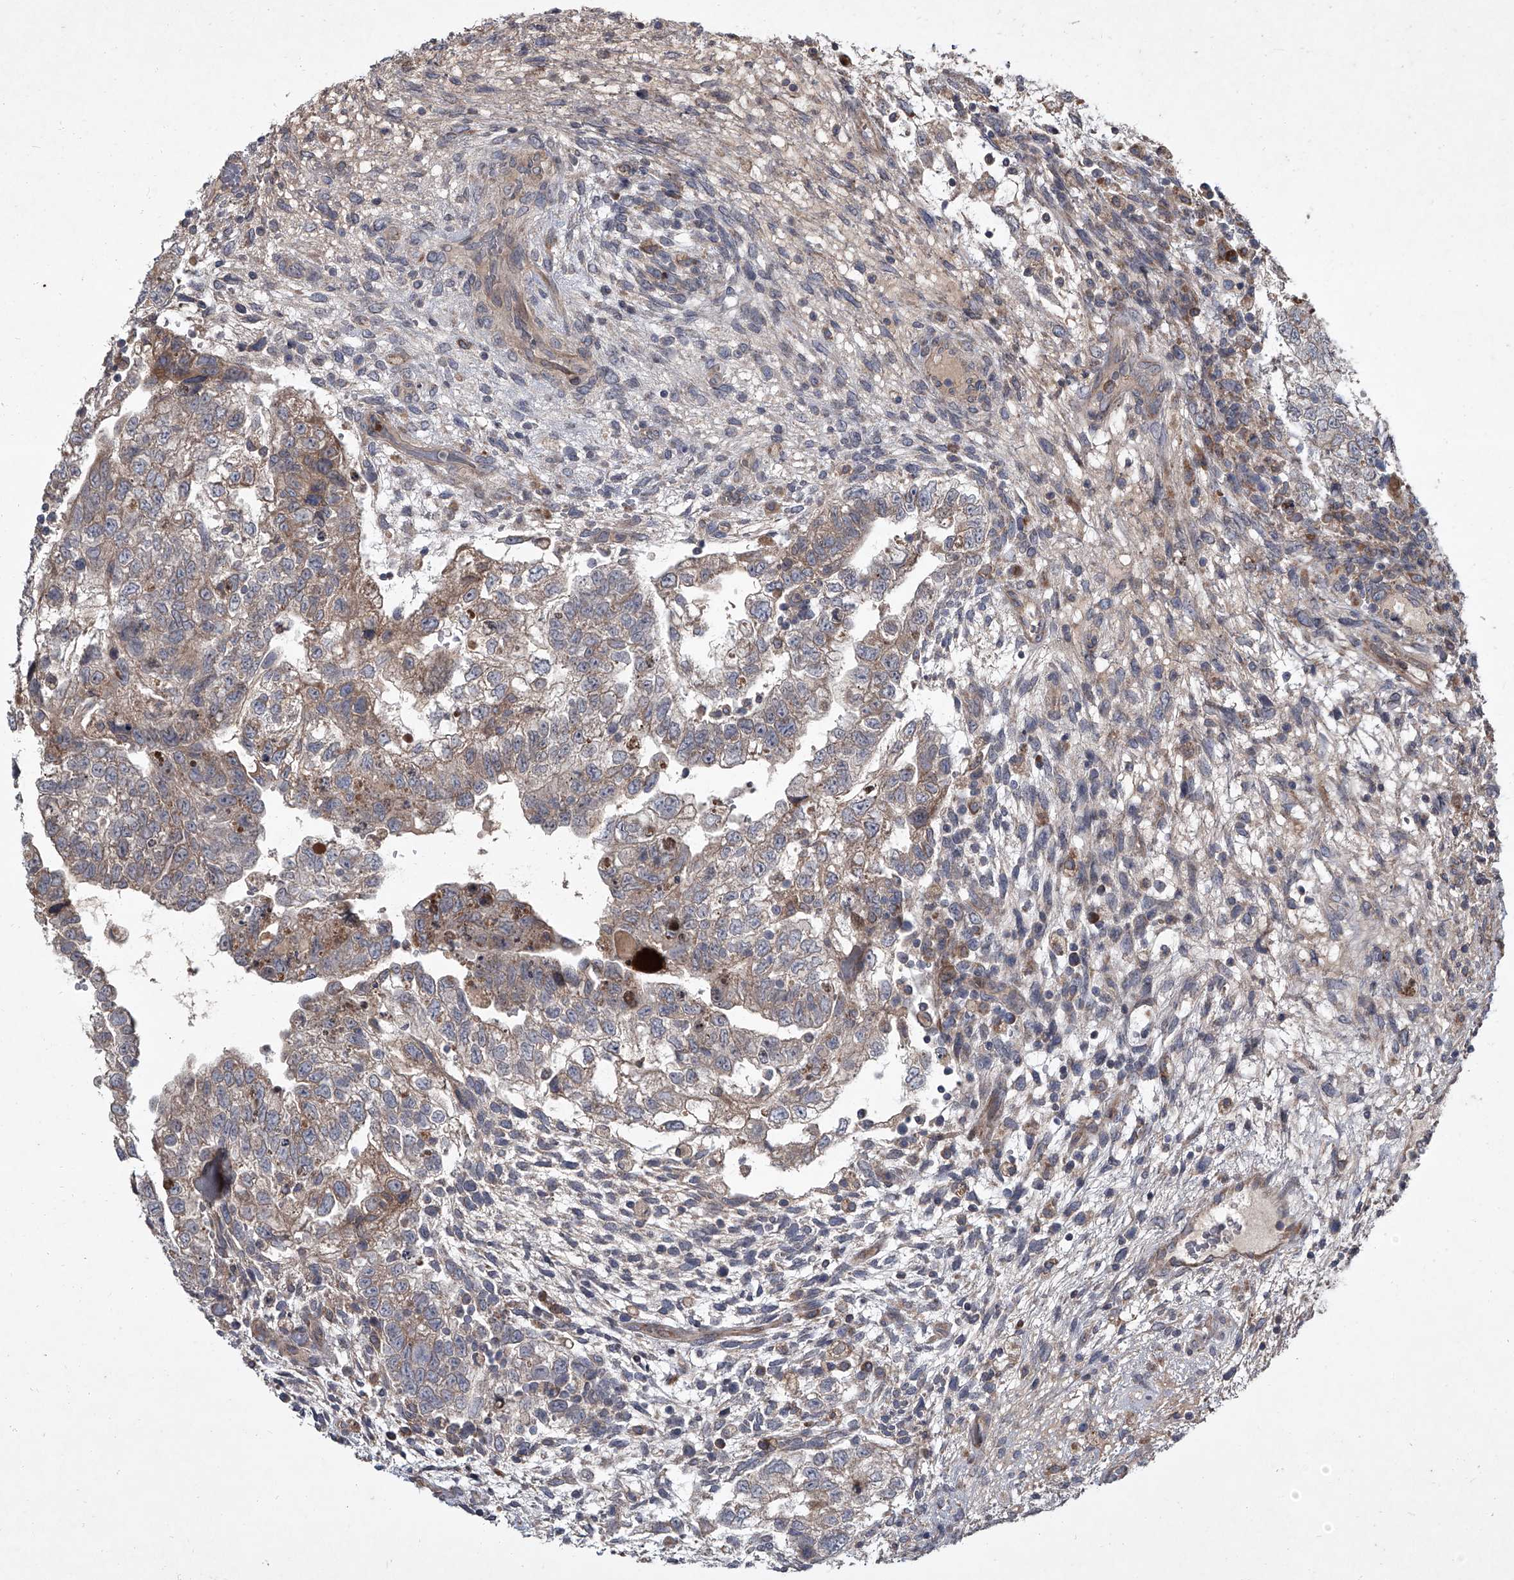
{"staining": {"intensity": "moderate", "quantity": "<25%", "location": "cytoplasmic/membranous"}, "tissue": "testis cancer", "cell_type": "Tumor cells", "image_type": "cancer", "snomed": [{"axis": "morphology", "description": "Carcinoma, Embryonal, NOS"}, {"axis": "topography", "description": "Testis"}], "caption": "Approximately <25% of tumor cells in human embryonal carcinoma (testis) display moderate cytoplasmic/membranous protein staining as visualized by brown immunohistochemical staining.", "gene": "EVA1C", "patient": {"sex": "male", "age": 37}}